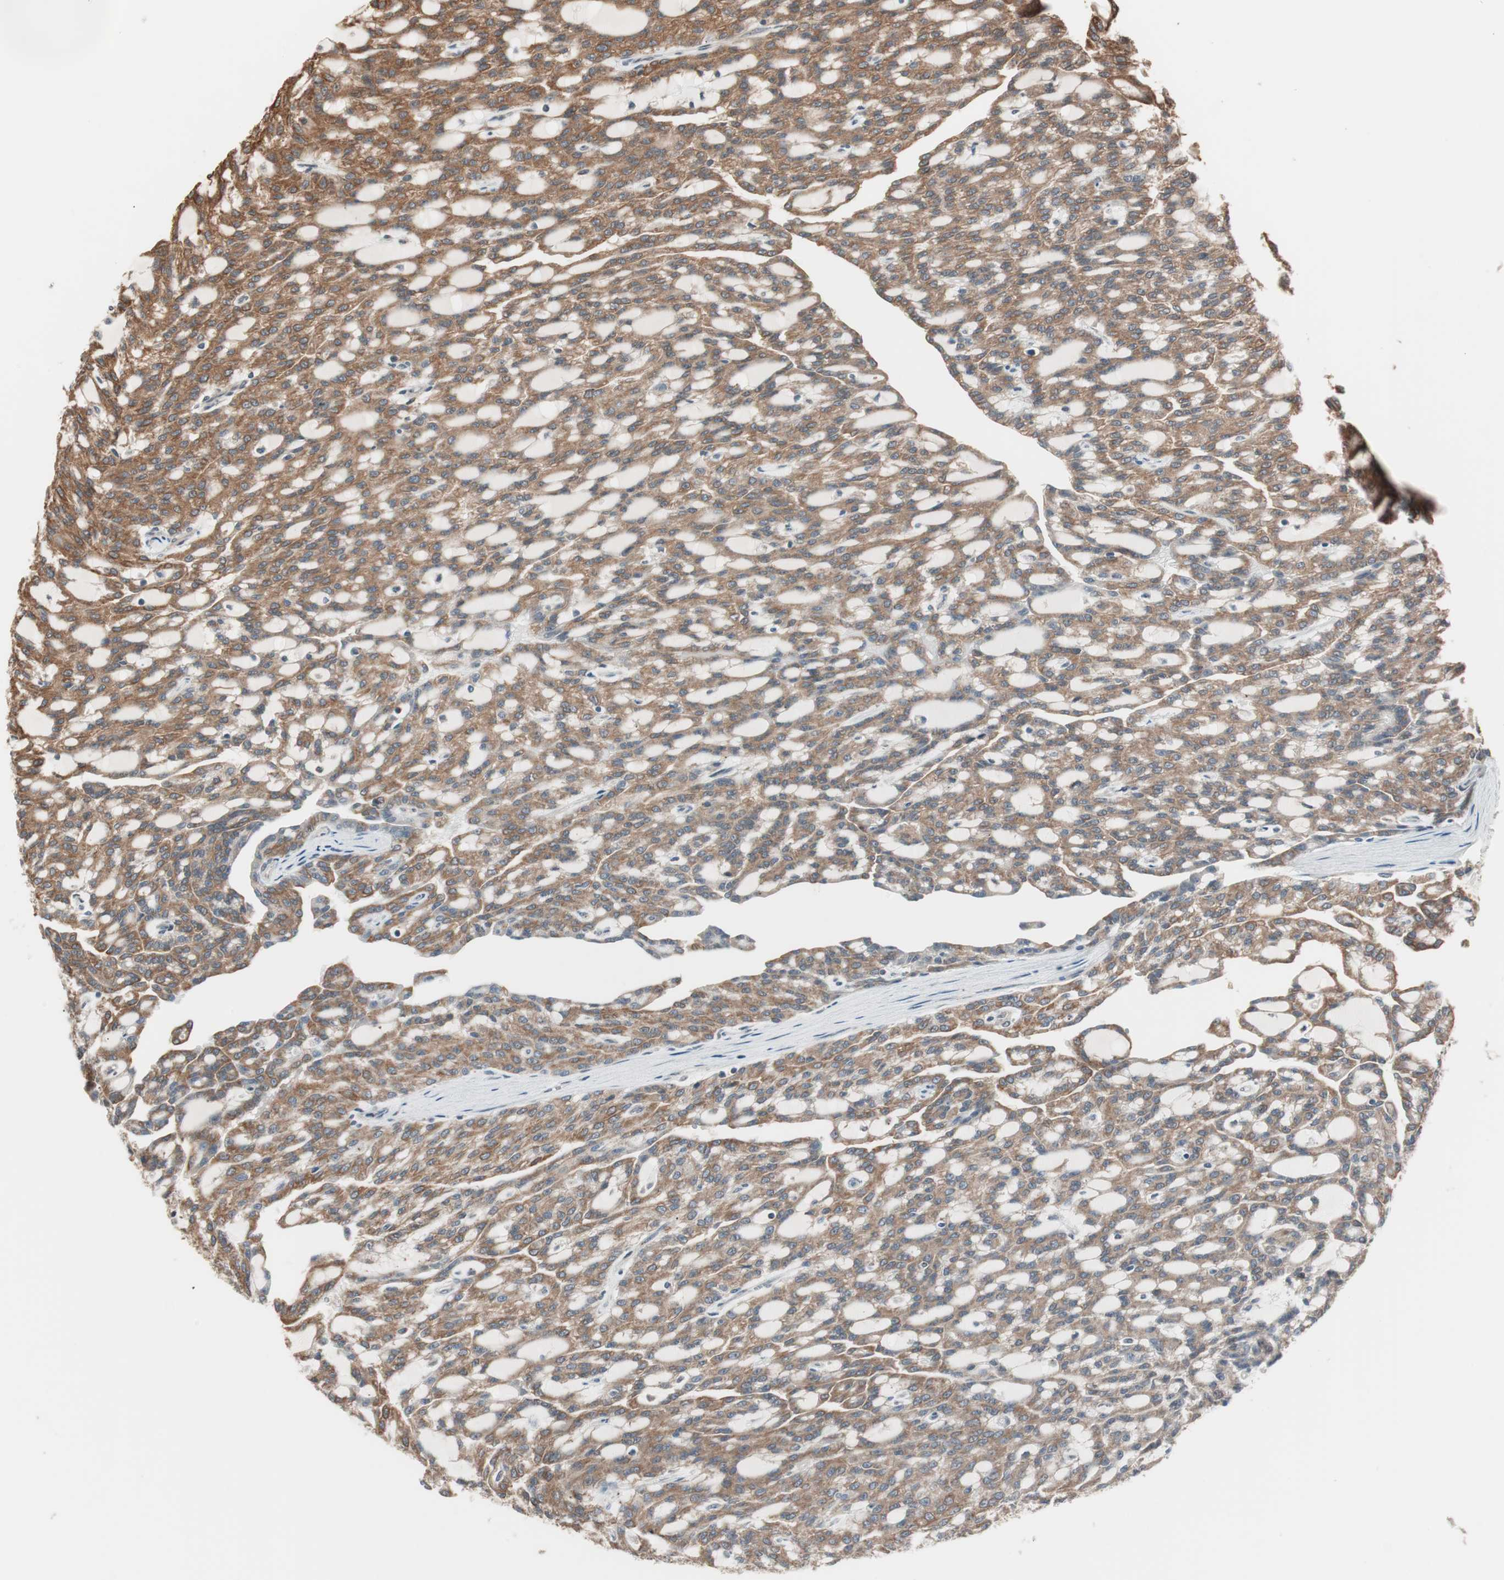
{"staining": {"intensity": "moderate", "quantity": ">75%", "location": "cytoplasmic/membranous"}, "tissue": "renal cancer", "cell_type": "Tumor cells", "image_type": "cancer", "snomed": [{"axis": "morphology", "description": "Adenocarcinoma, NOS"}, {"axis": "topography", "description": "Kidney"}], "caption": "IHC staining of adenocarcinoma (renal), which demonstrates medium levels of moderate cytoplasmic/membranous positivity in approximately >75% of tumor cells indicating moderate cytoplasmic/membranous protein staining. The staining was performed using DAB (brown) for protein detection and nuclei were counterstained in hematoxylin (blue).", "gene": "FBXO5", "patient": {"sex": "male", "age": 63}}